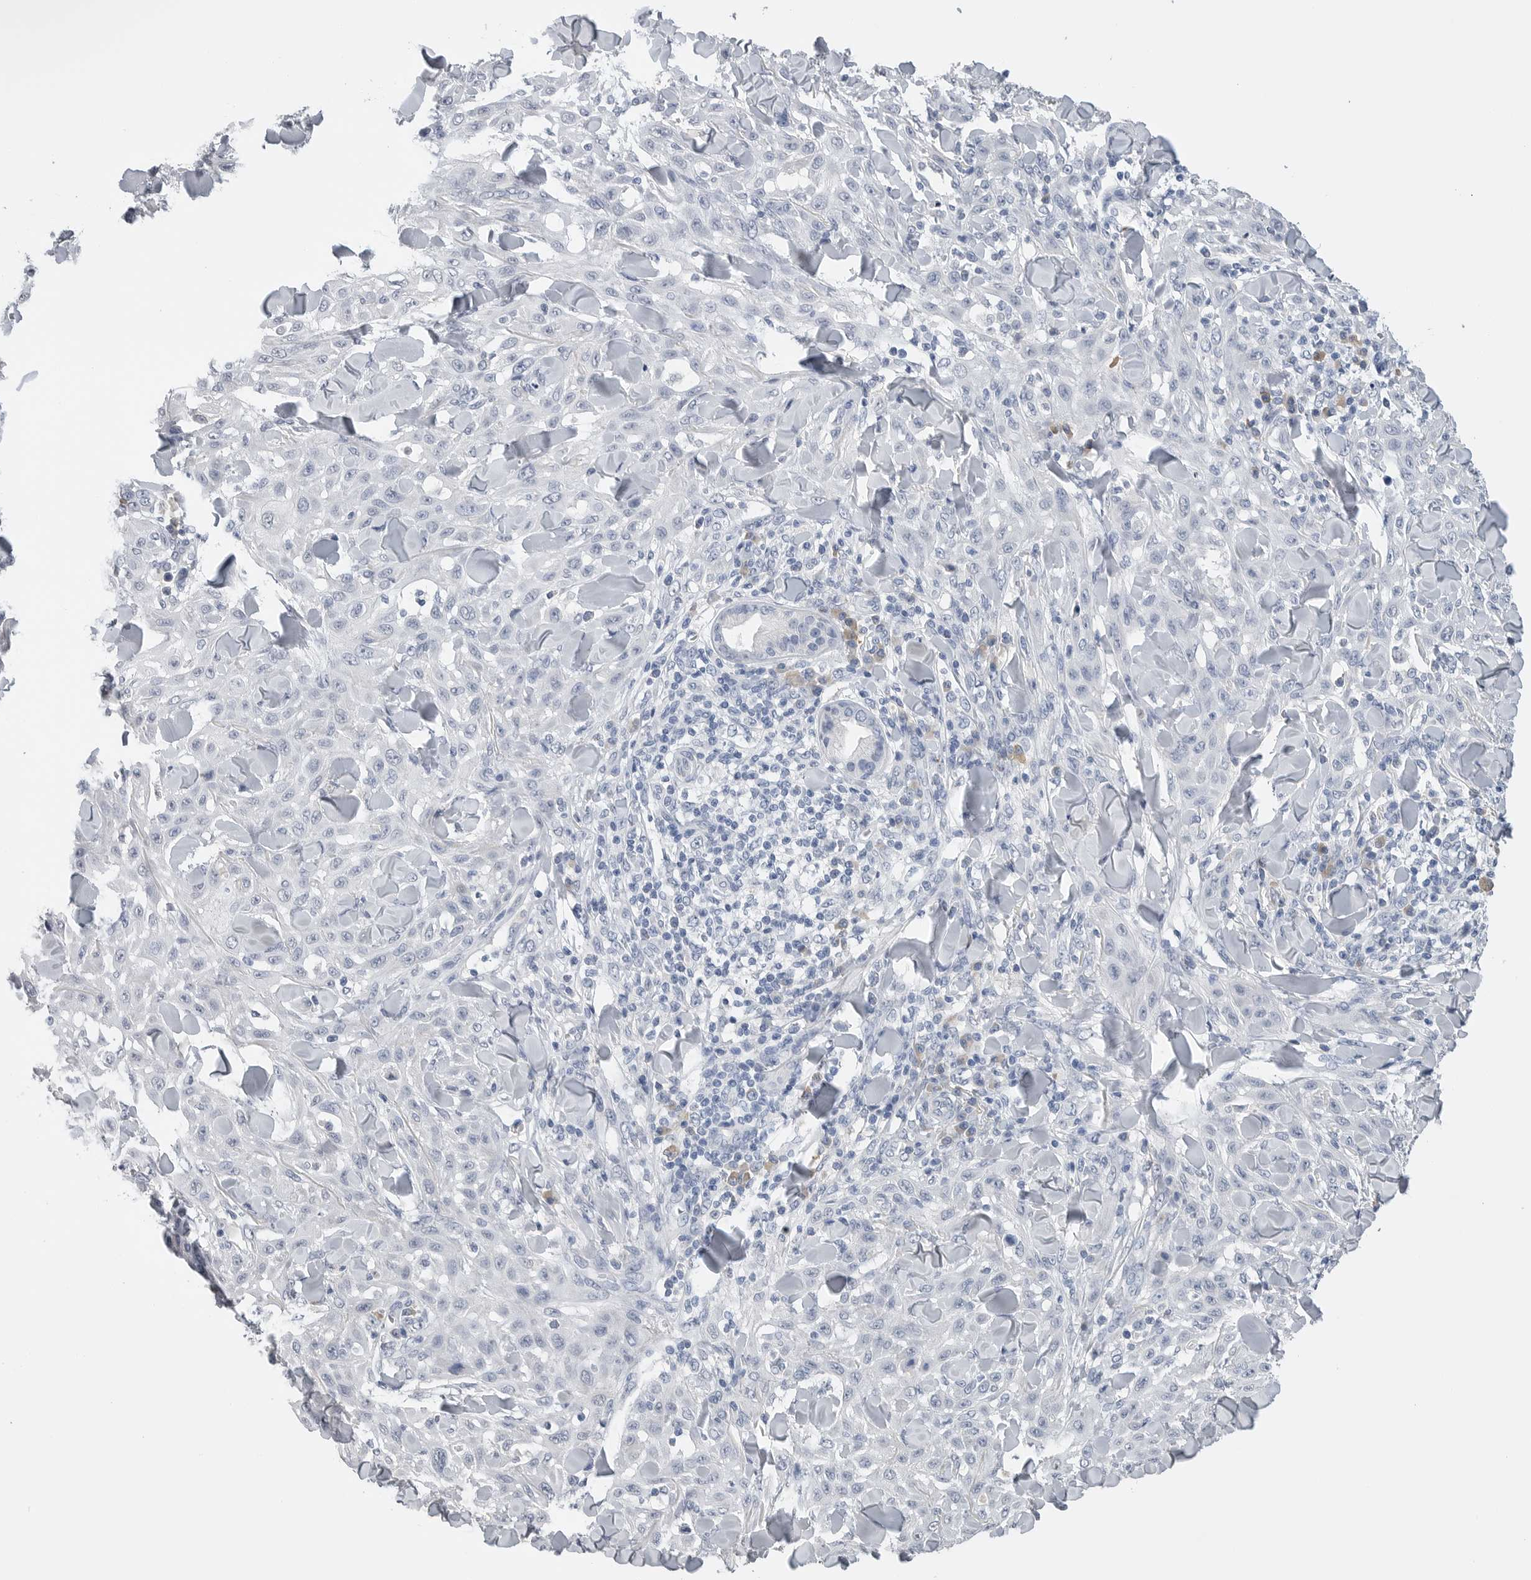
{"staining": {"intensity": "negative", "quantity": "none", "location": "none"}, "tissue": "skin cancer", "cell_type": "Tumor cells", "image_type": "cancer", "snomed": [{"axis": "morphology", "description": "Squamous cell carcinoma, NOS"}, {"axis": "topography", "description": "Skin"}], "caption": "Squamous cell carcinoma (skin) stained for a protein using immunohistochemistry (IHC) displays no expression tumor cells.", "gene": "FABP6", "patient": {"sex": "male", "age": 24}}